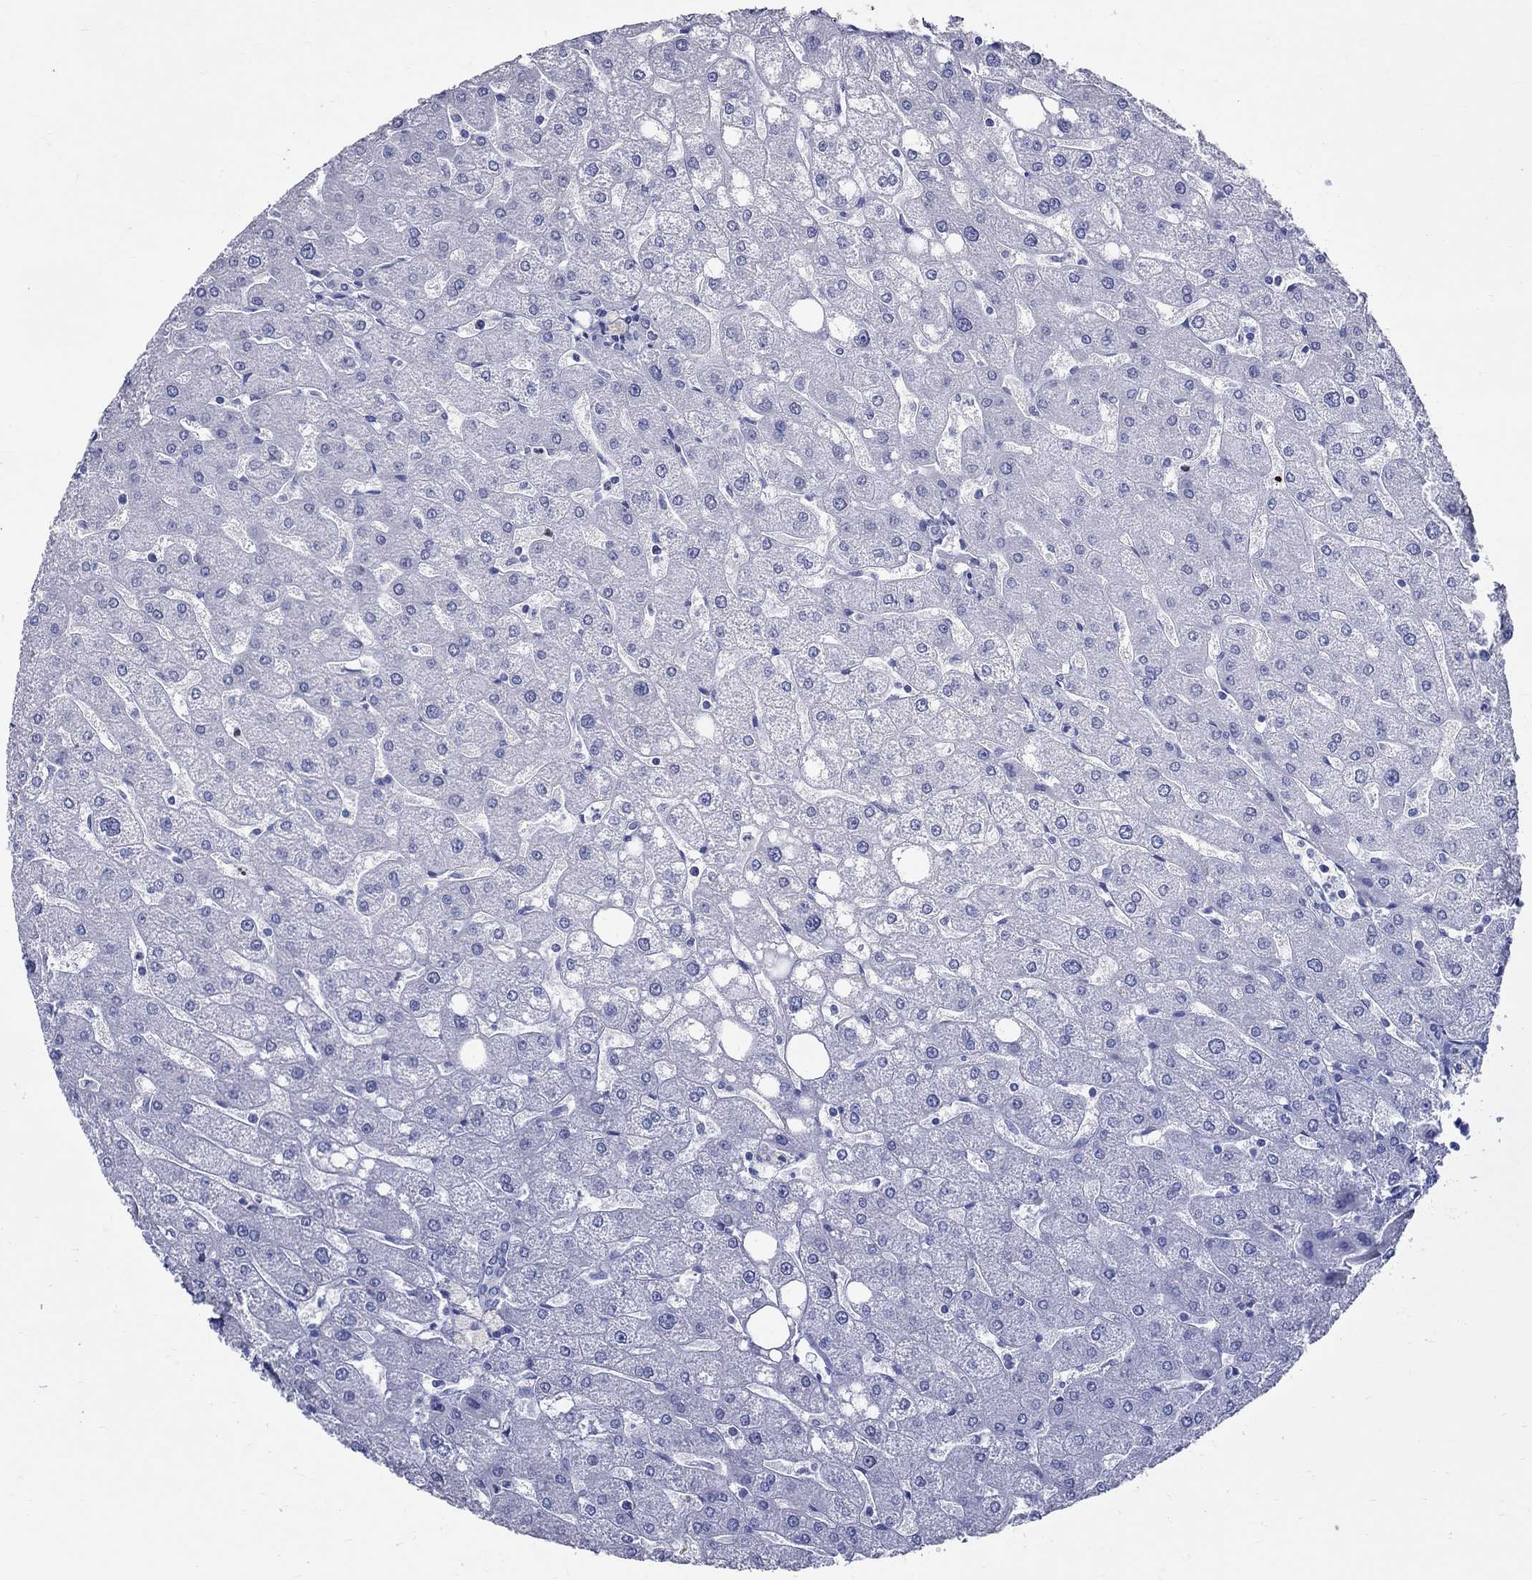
{"staining": {"intensity": "negative", "quantity": "none", "location": "none"}, "tissue": "liver", "cell_type": "Cholangiocytes", "image_type": "normal", "snomed": [{"axis": "morphology", "description": "Normal tissue, NOS"}, {"axis": "topography", "description": "Liver"}], "caption": "IHC image of unremarkable liver: human liver stained with DAB (3,3'-diaminobenzidine) displays no significant protein positivity in cholangiocytes.", "gene": "BSPRY", "patient": {"sex": "male", "age": 67}}